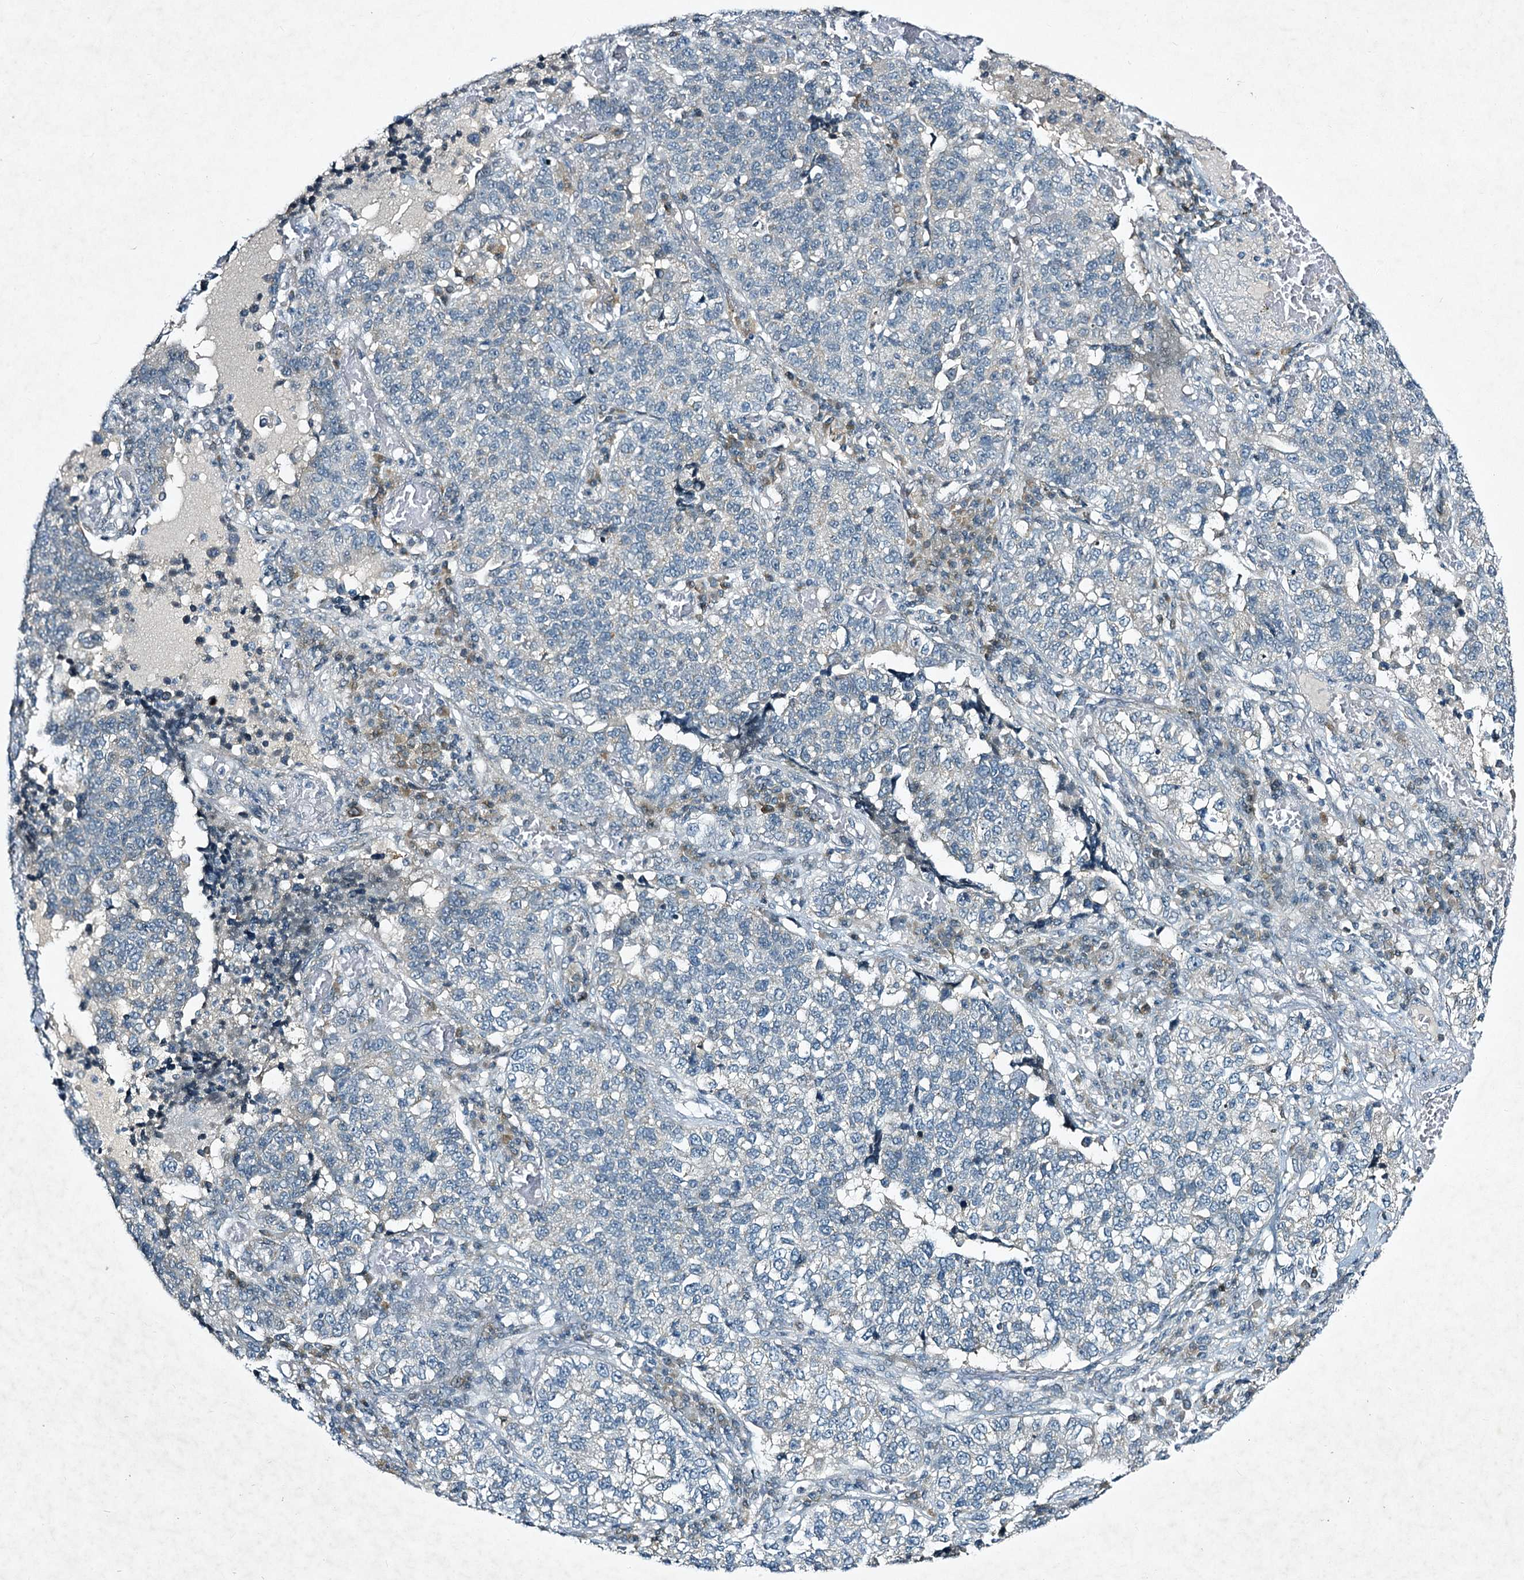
{"staining": {"intensity": "negative", "quantity": "none", "location": "none"}, "tissue": "lung cancer", "cell_type": "Tumor cells", "image_type": "cancer", "snomed": [{"axis": "morphology", "description": "Adenocarcinoma, NOS"}, {"axis": "topography", "description": "Lung"}], "caption": "This photomicrograph is of lung cancer (adenocarcinoma) stained with immunohistochemistry (IHC) to label a protein in brown with the nuclei are counter-stained blue. There is no staining in tumor cells.", "gene": "STAP1", "patient": {"sex": "male", "age": 49}}